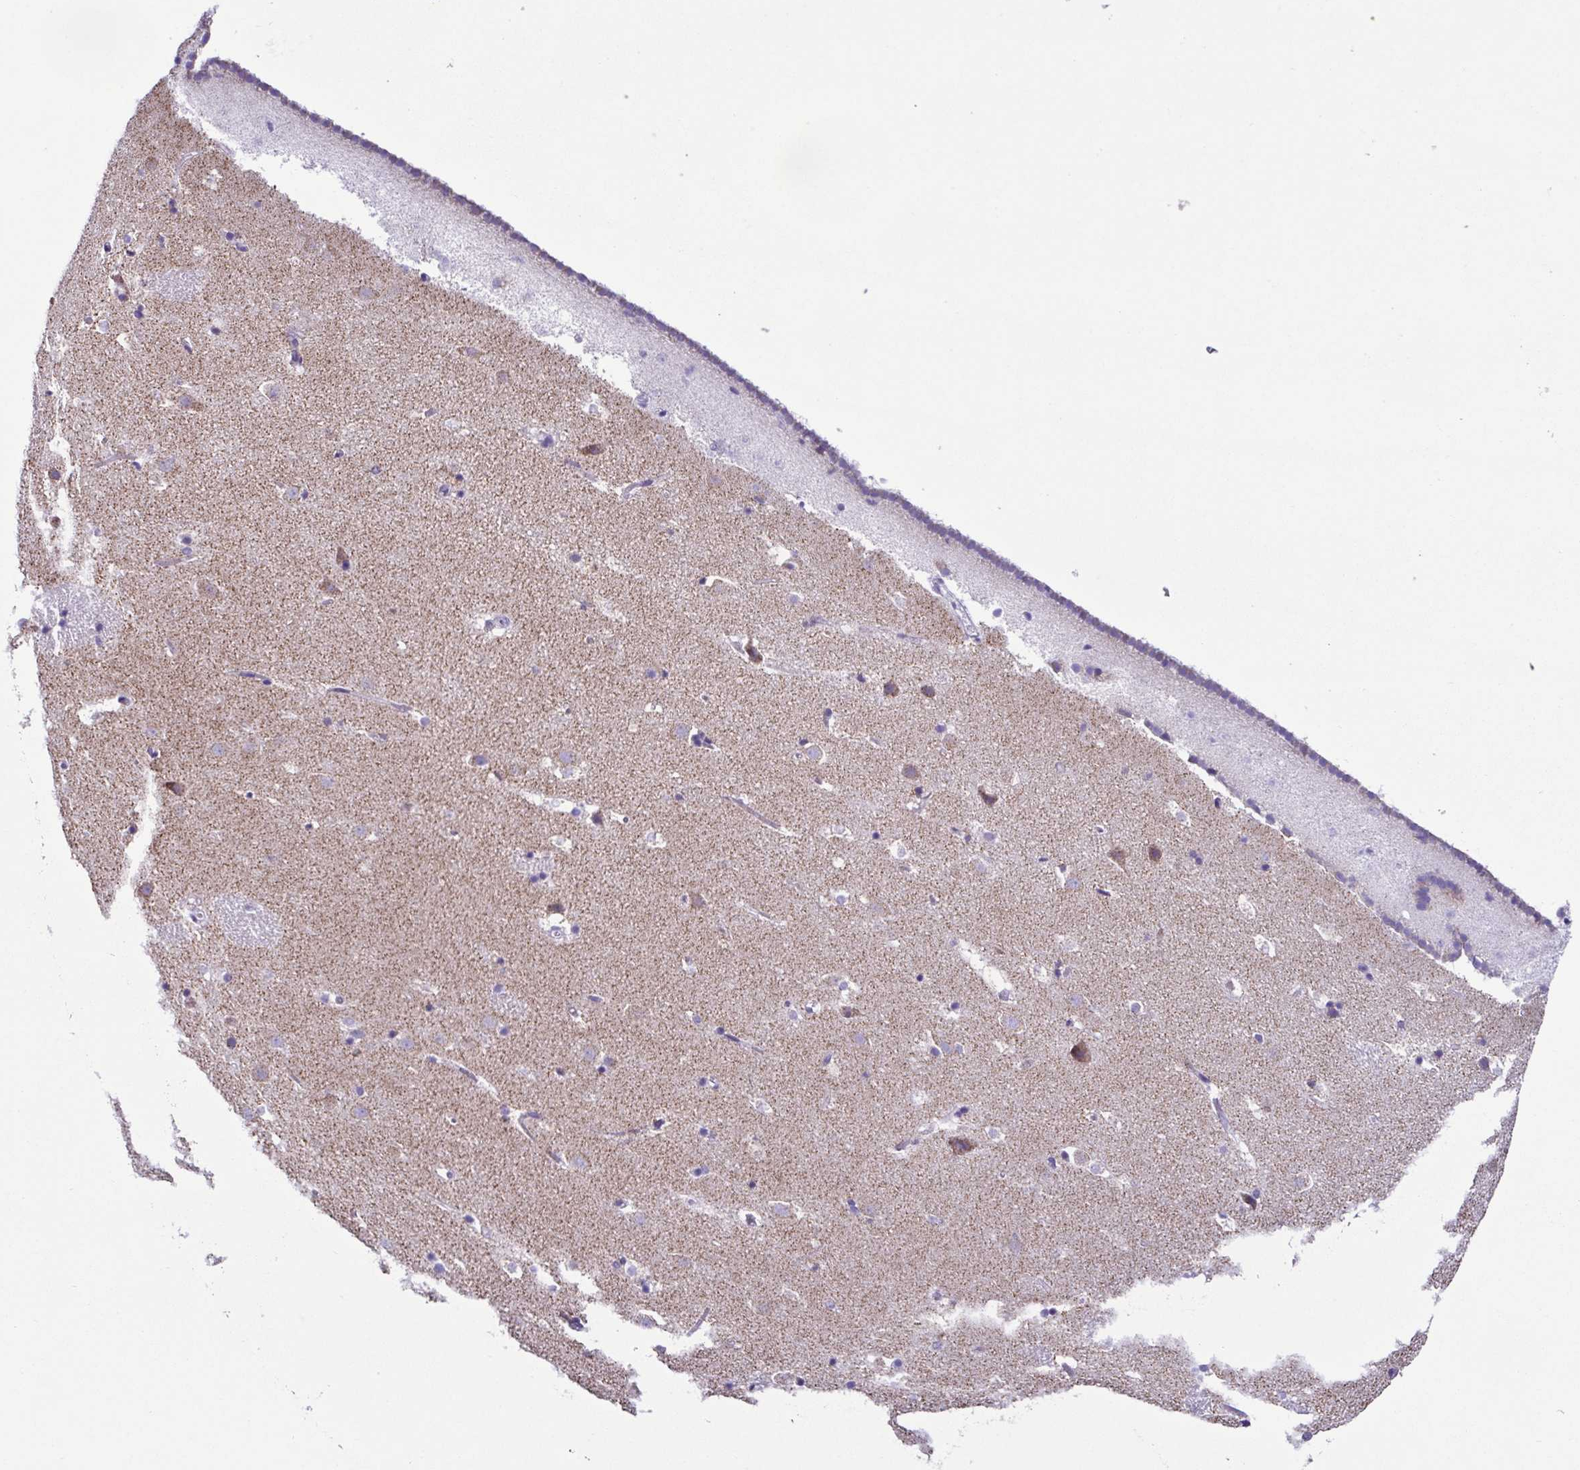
{"staining": {"intensity": "negative", "quantity": "none", "location": "none"}, "tissue": "caudate", "cell_type": "Glial cells", "image_type": "normal", "snomed": [{"axis": "morphology", "description": "Normal tissue, NOS"}, {"axis": "topography", "description": "Lateral ventricle wall"}], "caption": "A histopathology image of caudate stained for a protein reveals no brown staining in glial cells.", "gene": "ACTRT3", "patient": {"sex": "male", "age": 37}}